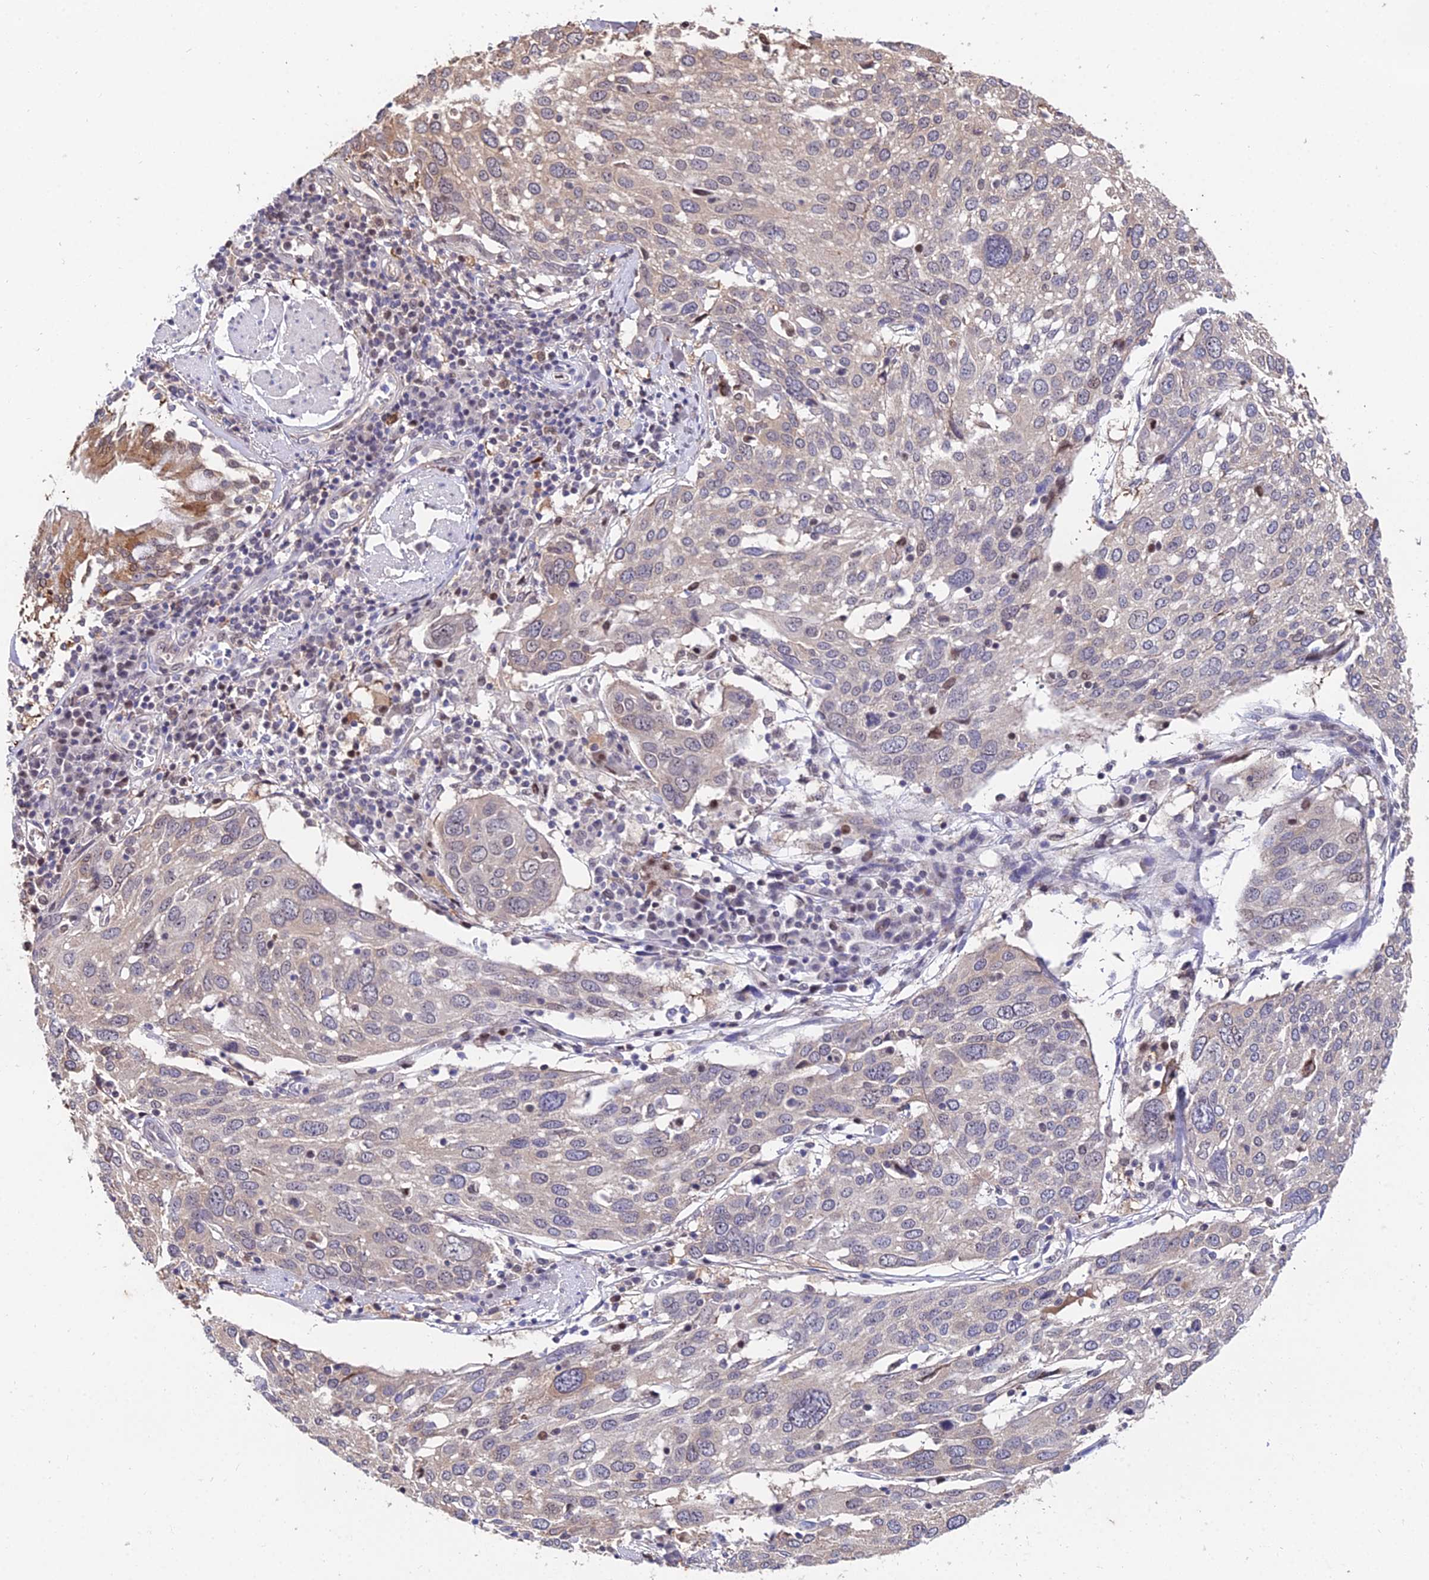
{"staining": {"intensity": "weak", "quantity": "<25%", "location": "cytoplasmic/membranous"}, "tissue": "lung cancer", "cell_type": "Tumor cells", "image_type": "cancer", "snomed": [{"axis": "morphology", "description": "Squamous cell carcinoma, NOS"}, {"axis": "topography", "description": "Lung"}], "caption": "DAB (3,3'-diaminobenzidine) immunohistochemical staining of lung cancer (squamous cell carcinoma) displays no significant expression in tumor cells.", "gene": "INPP4A", "patient": {"sex": "male", "age": 65}}